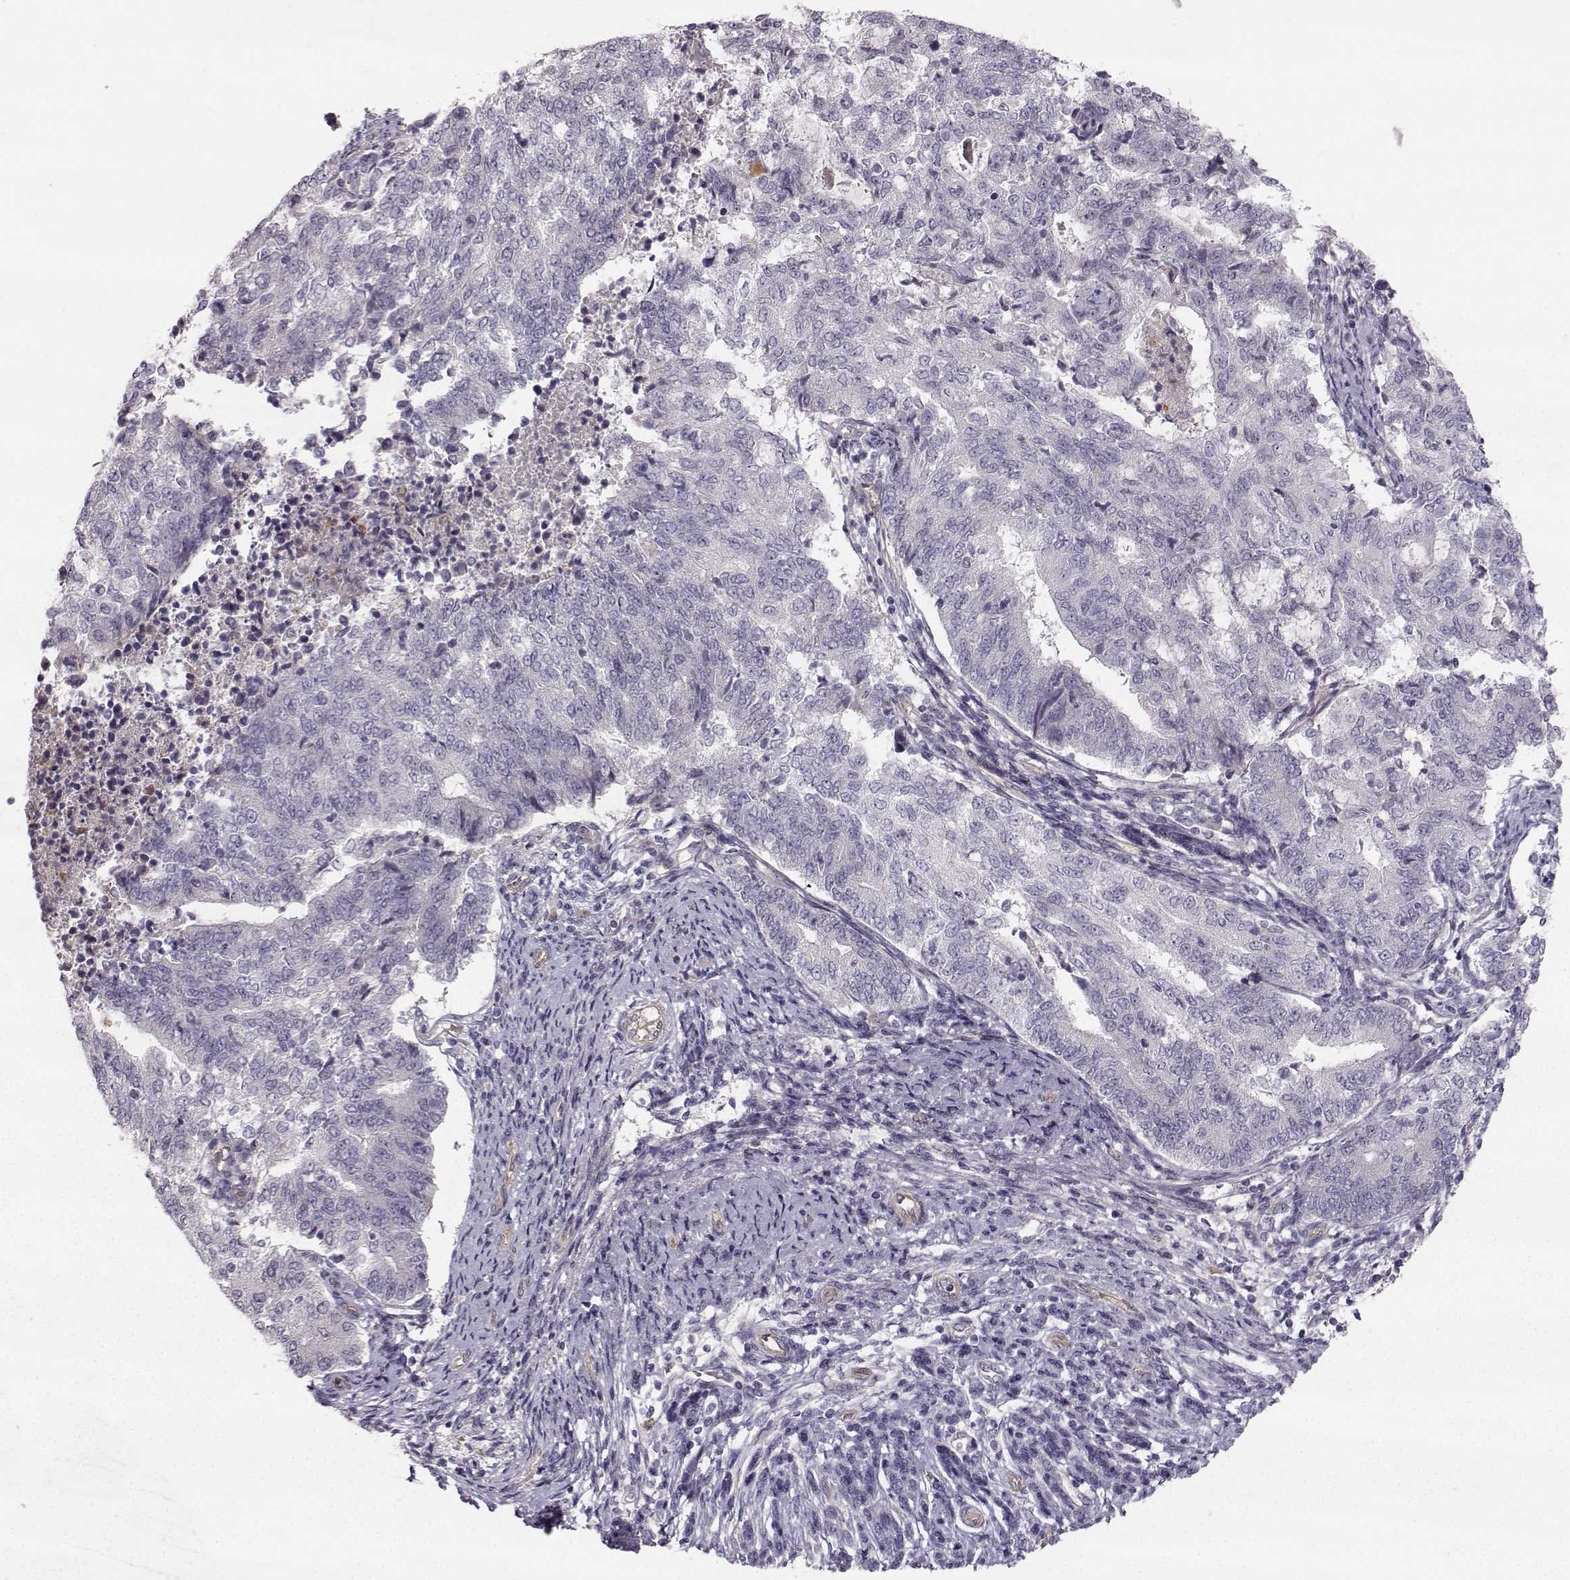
{"staining": {"intensity": "negative", "quantity": "none", "location": "none"}, "tissue": "endometrial cancer", "cell_type": "Tumor cells", "image_type": "cancer", "snomed": [{"axis": "morphology", "description": "Adenocarcinoma, NOS"}, {"axis": "topography", "description": "Endometrium"}], "caption": "Tumor cells show no significant staining in endometrial adenocarcinoma.", "gene": "OPRD1", "patient": {"sex": "female", "age": 65}}